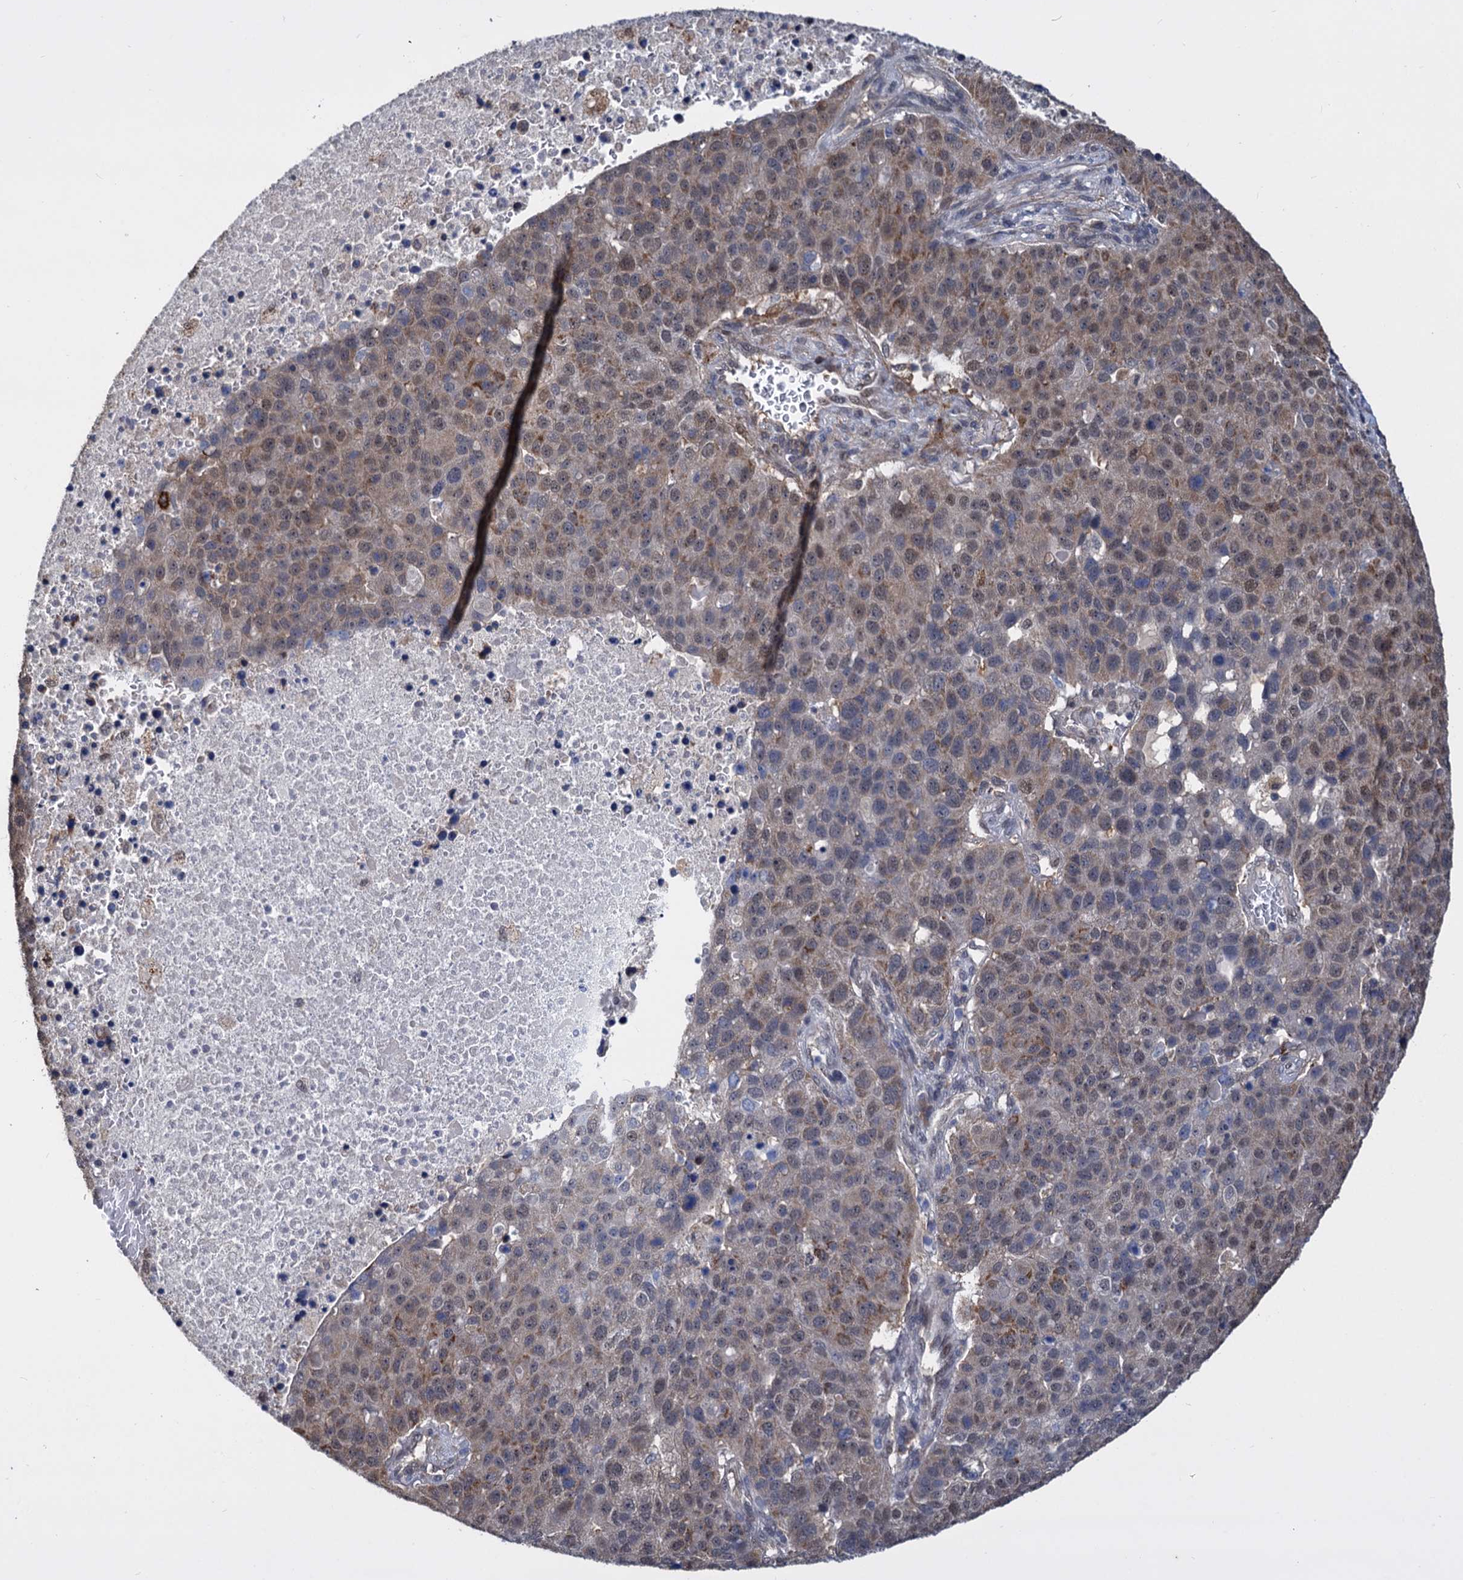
{"staining": {"intensity": "moderate", "quantity": "25%-75%", "location": "cytoplasmic/membranous,nuclear"}, "tissue": "pancreatic cancer", "cell_type": "Tumor cells", "image_type": "cancer", "snomed": [{"axis": "morphology", "description": "Adenocarcinoma, NOS"}, {"axis": "topography", "description": "Pancreas"}], "caption": "There is medium levels of moderate cytoplasmic/membranous and nuclear staining in tumor cells of pancreatic adenocarcinoma, as demonstrated by immunohistochemical staining (brown color).", "gene": "PSMD4", "patient": {"sex": "female", "age": 61}}